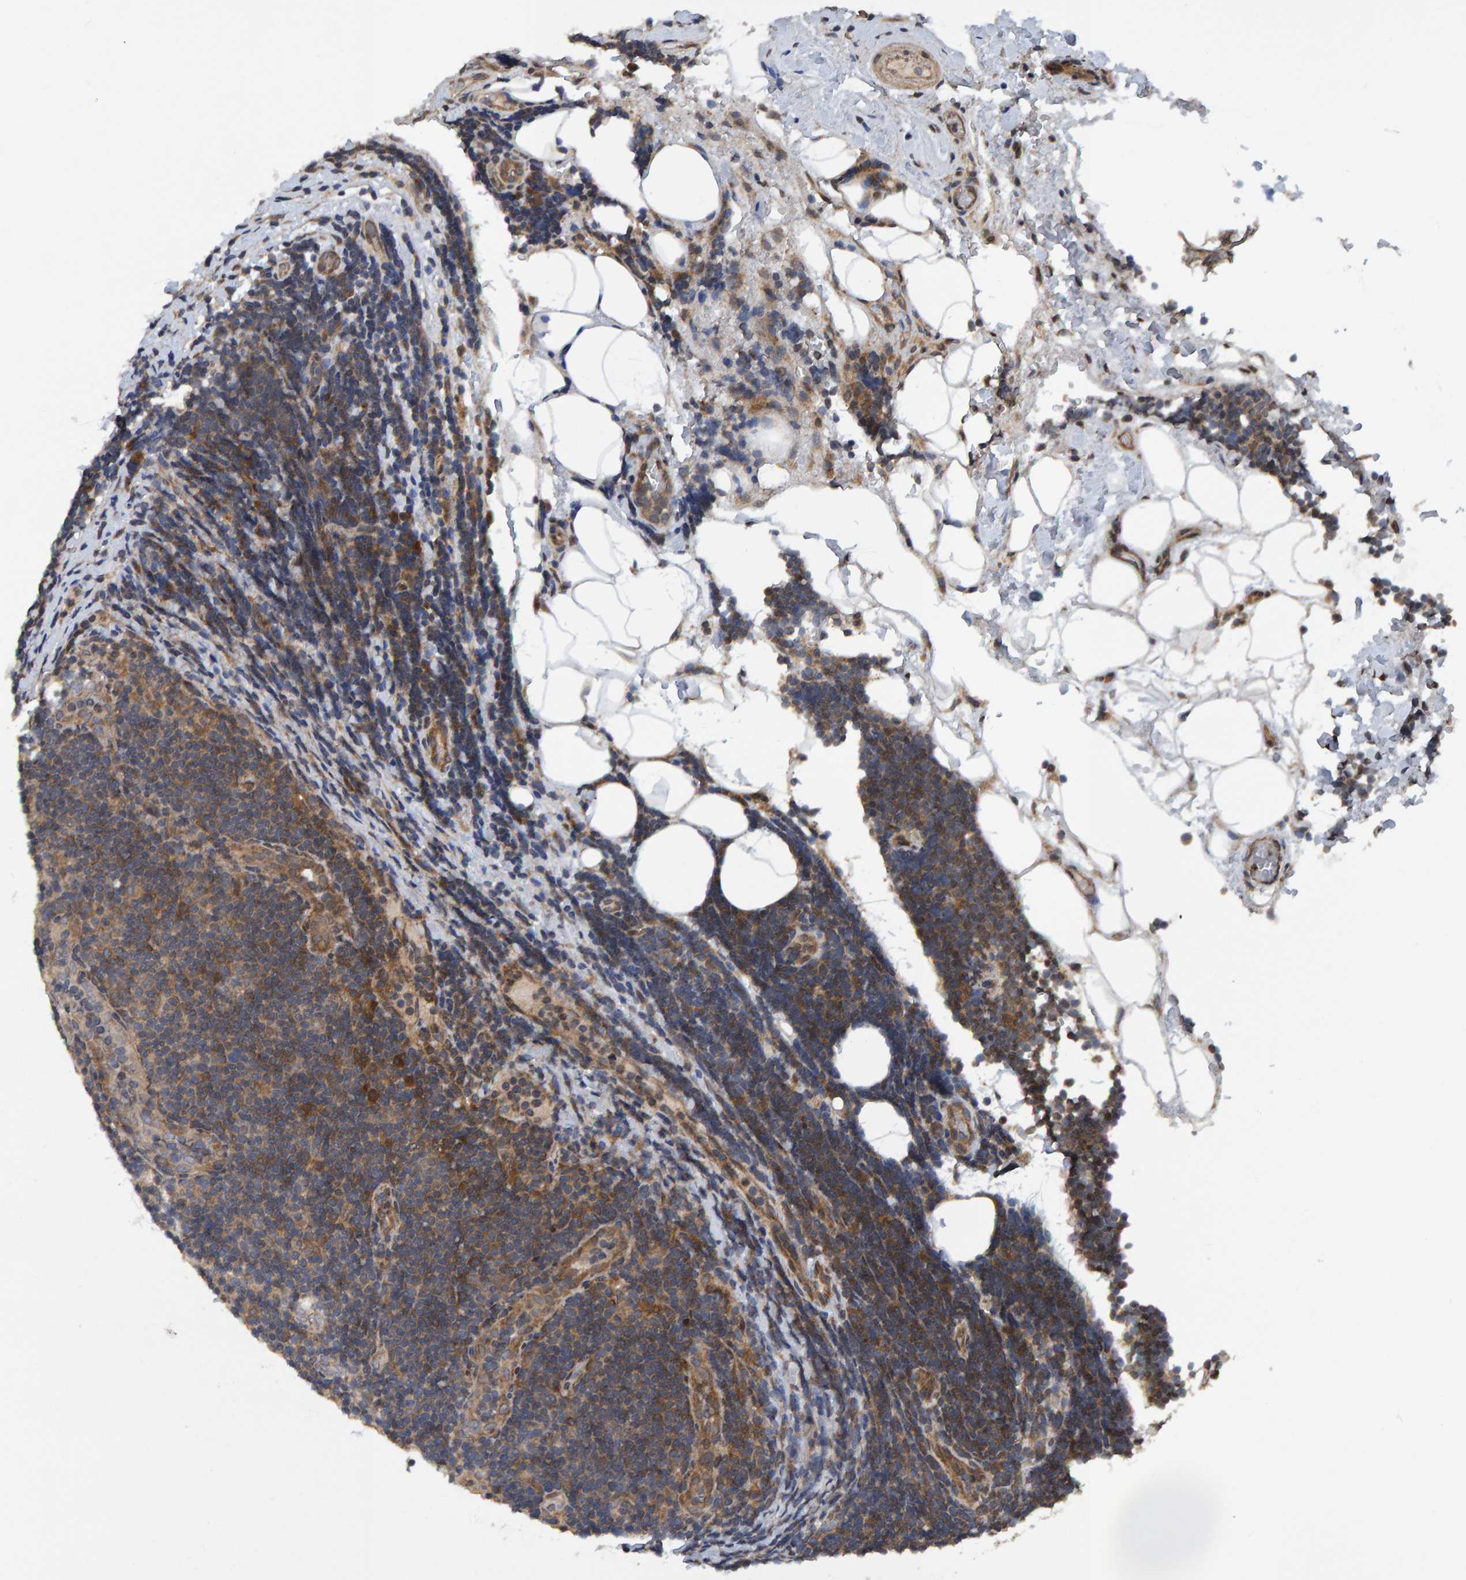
{"staining": {"intensity": "moderate", "quantity": ">75%", "location": "cytoplasmic/membranous"}, "tissue": "lymphoma", "cell_type": "Tumor cells", "image_type": "cancer", "snomed": [{"axis": "morphology", "description": "Malignant lymphoma, non-Hodgkin's type, Low grade"}, {"axis": "topography", "description": "Lymph node"}], "caption": "Lymphoma tissue exhibits moderate cytoplasmic/membranous expression in approximately >75% of tumor cells, visualized by immunohistochemistry.", "gene": "GAB2", "patient": {"sex": "male", "age": 83}}